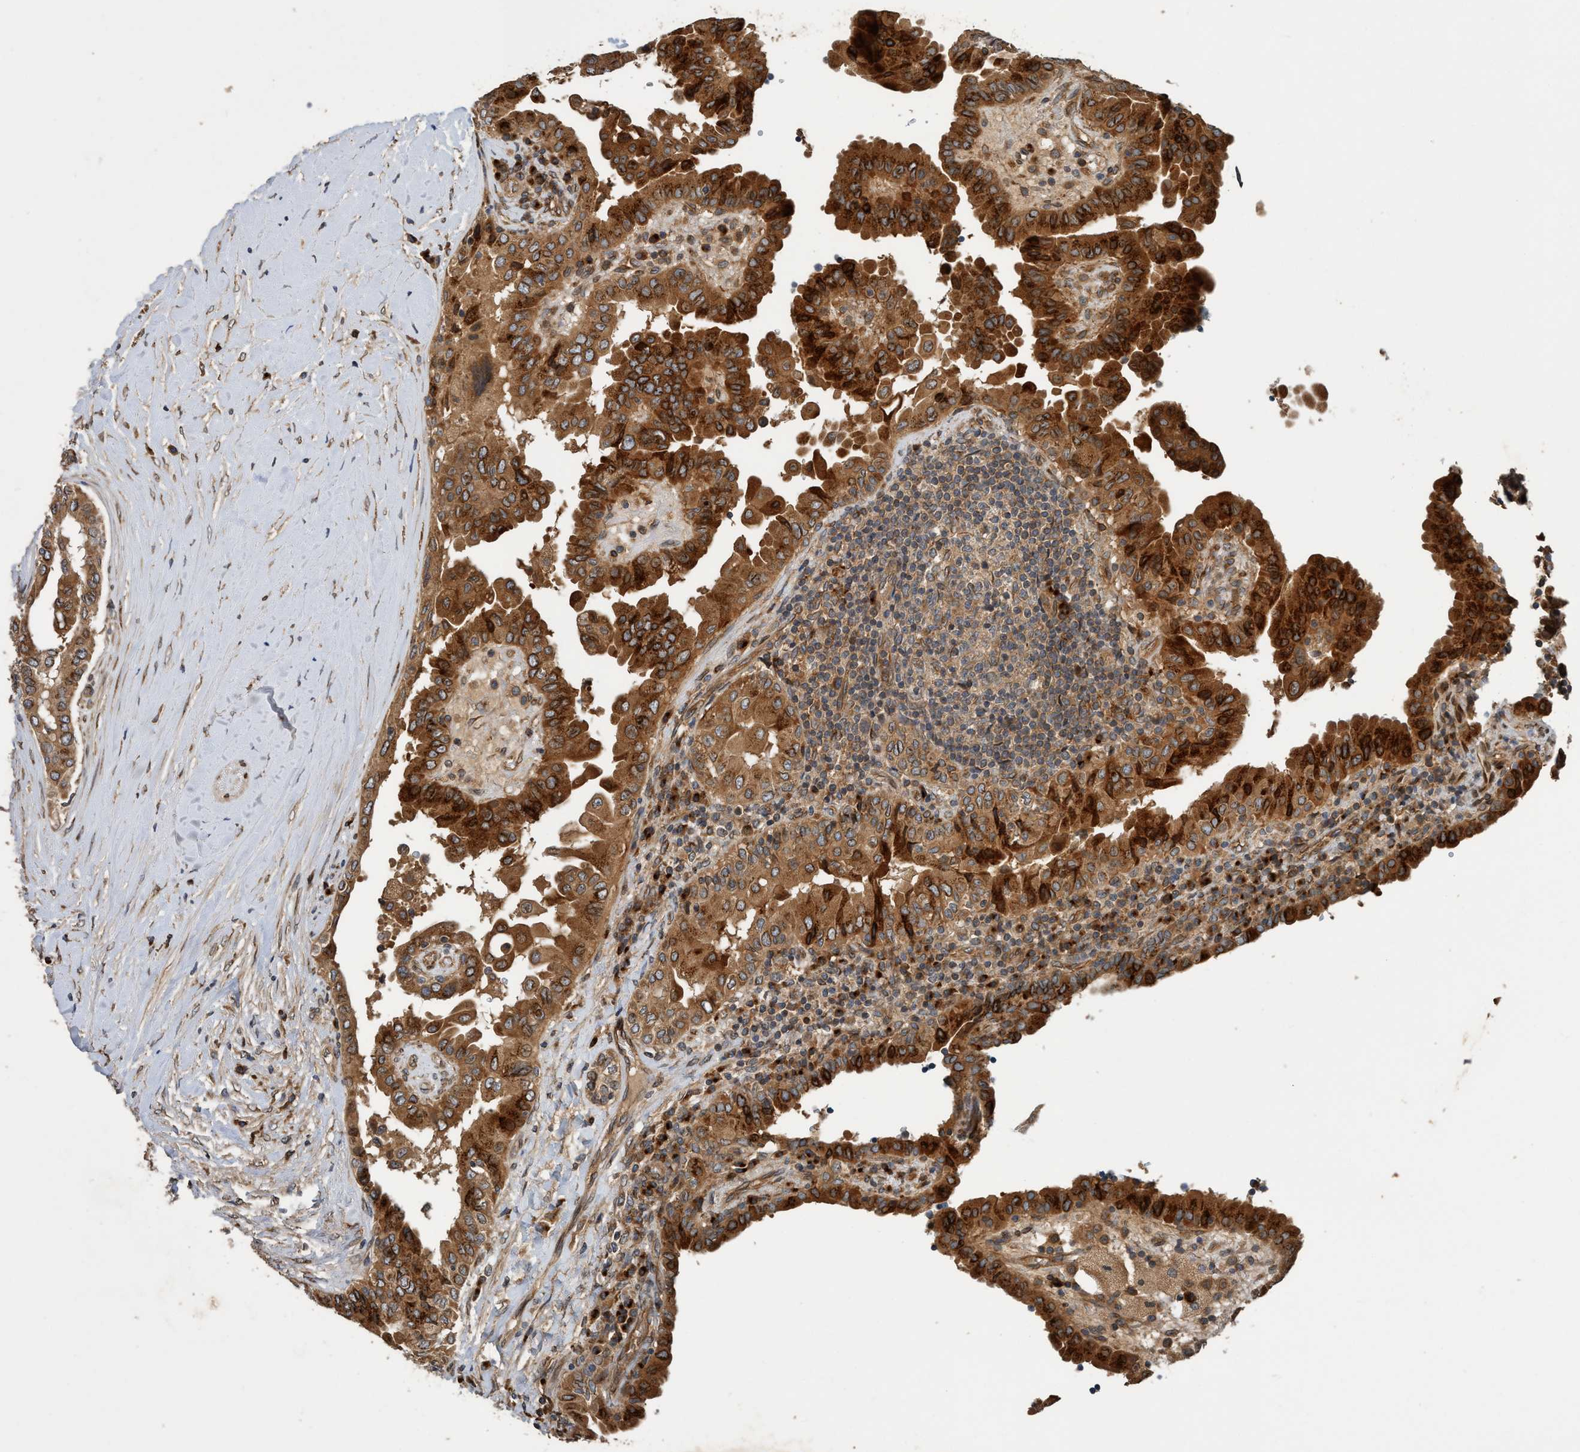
{"staining": {"intensity": "strong", "quantity": ">75%", "location": "cytoplasmic/membranous"}, "tissue": "thyroid cancer", "cell_type": "Tumor cells", "image_type": "cancer", "snomed": [{"axis": "morphology", "description": "Papillary adenocarcinoma, NOS"}, {"axis": "topography", "description": "Thyroid gland"}], "caption": "Immunohistochemical staining of thyroid cancer (papillary adenocarcinoma) exhibits high levels of strong cytoplasmic/membranous protein expression in approximately >75% of tumor cells.", "gene": "MACC1", "patient": {"sex": "male", "age": 33}}